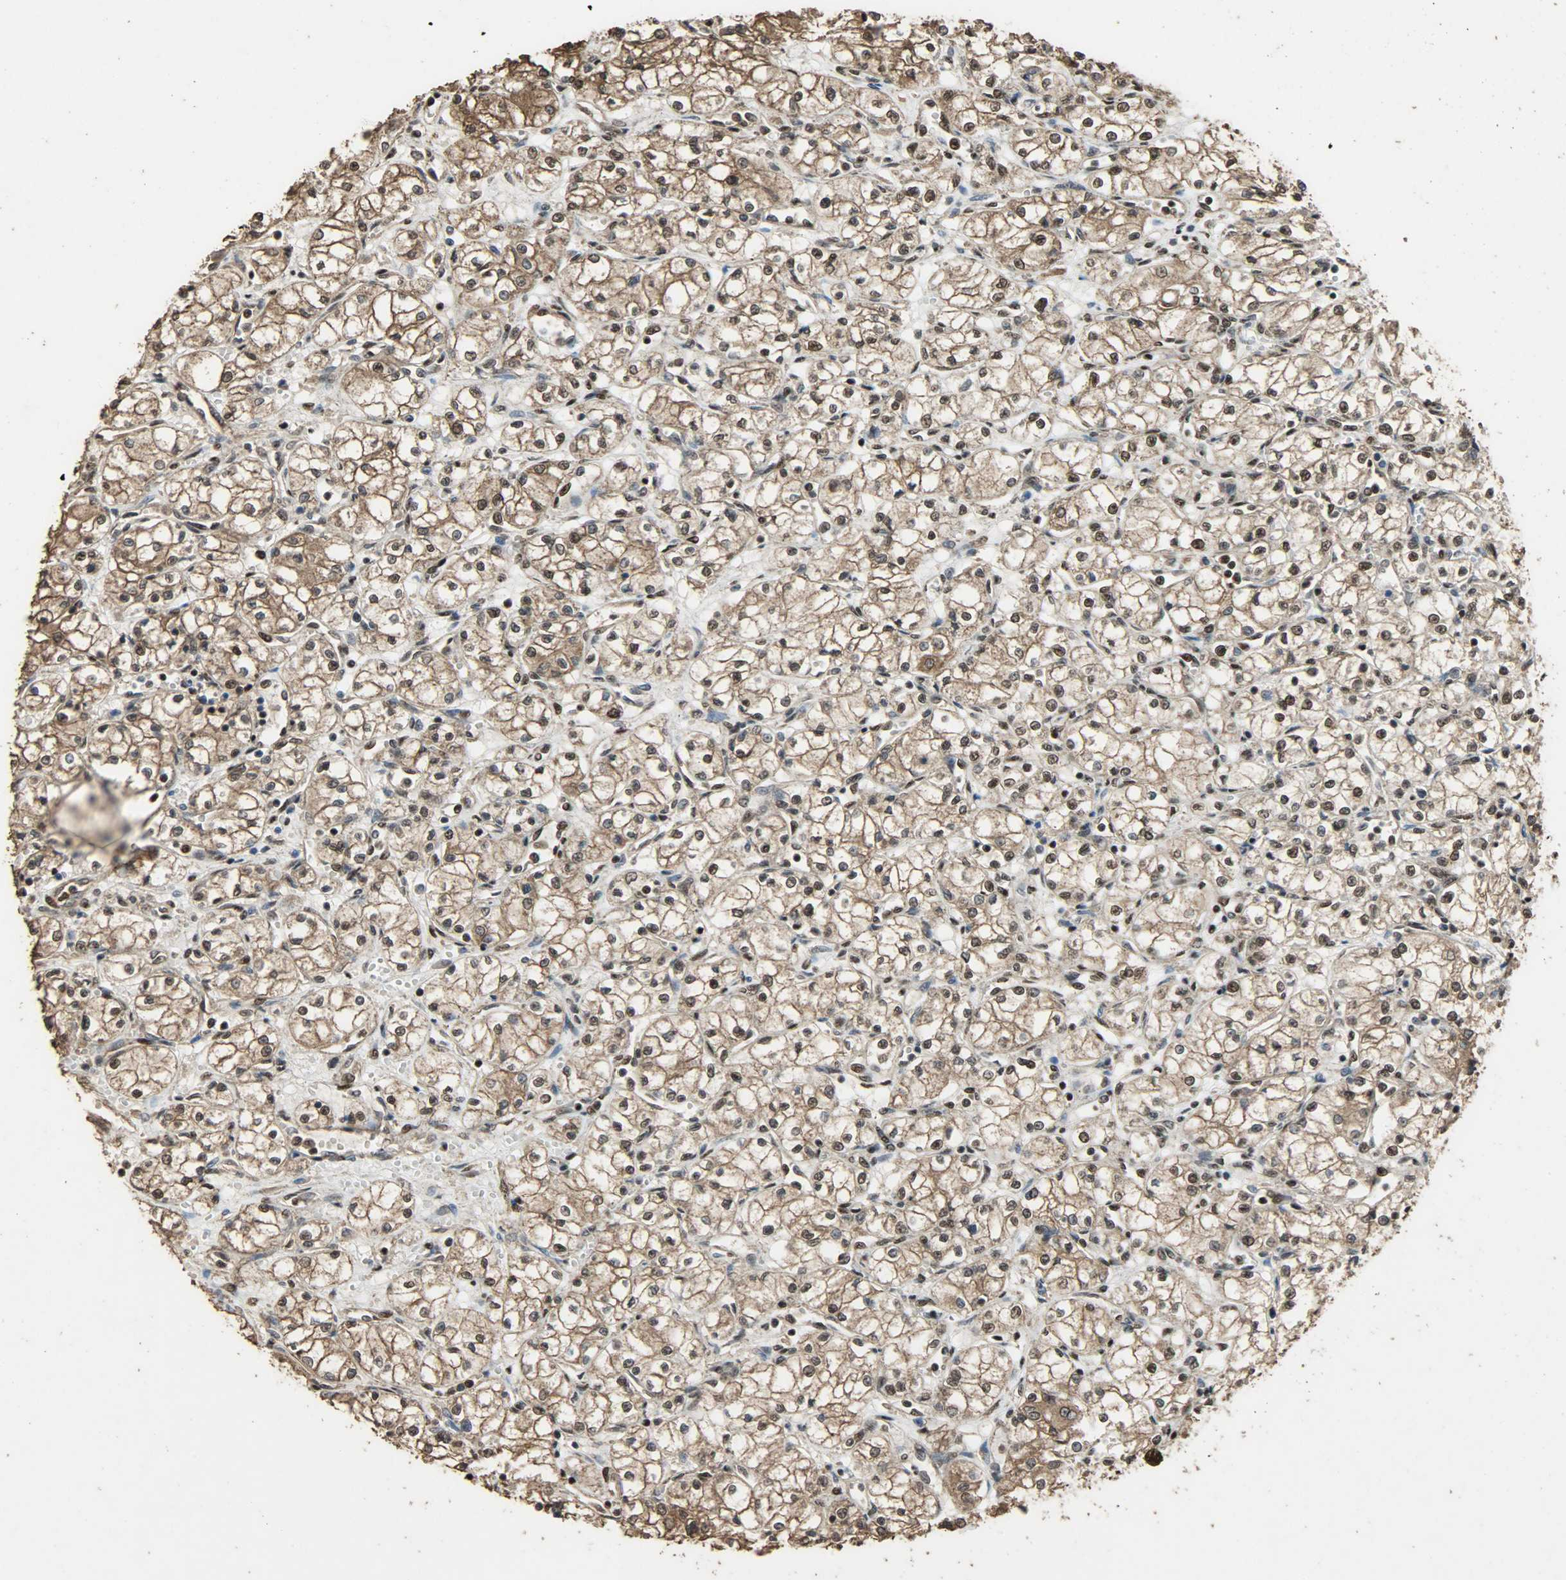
{"staining": {"intensity": "moderate", "quantity": ">75%", "location": "cytoplasmic/membranous,nuclear"}, "tissue": "renal cancer", "cell_type": "Tumor cells", "image_type": "cancer", "snomed": [{"axis": "morphology", "description": "Normal tissue, NOS"}, {"axis": "morphology", "description": "Adenocarcinoma, NOS"}, {"axis": "topography", "description": "Kidney"}], "caption": "Immunohistochemical staining of renal adenocarcinoma demonstrates medium levels of moderate cytoplasmic/membranous and nuclear protein positivity in about >75% of tumor cells.", "gene": "CCNT2", "patient": {"sex": "male", "age": 59}}